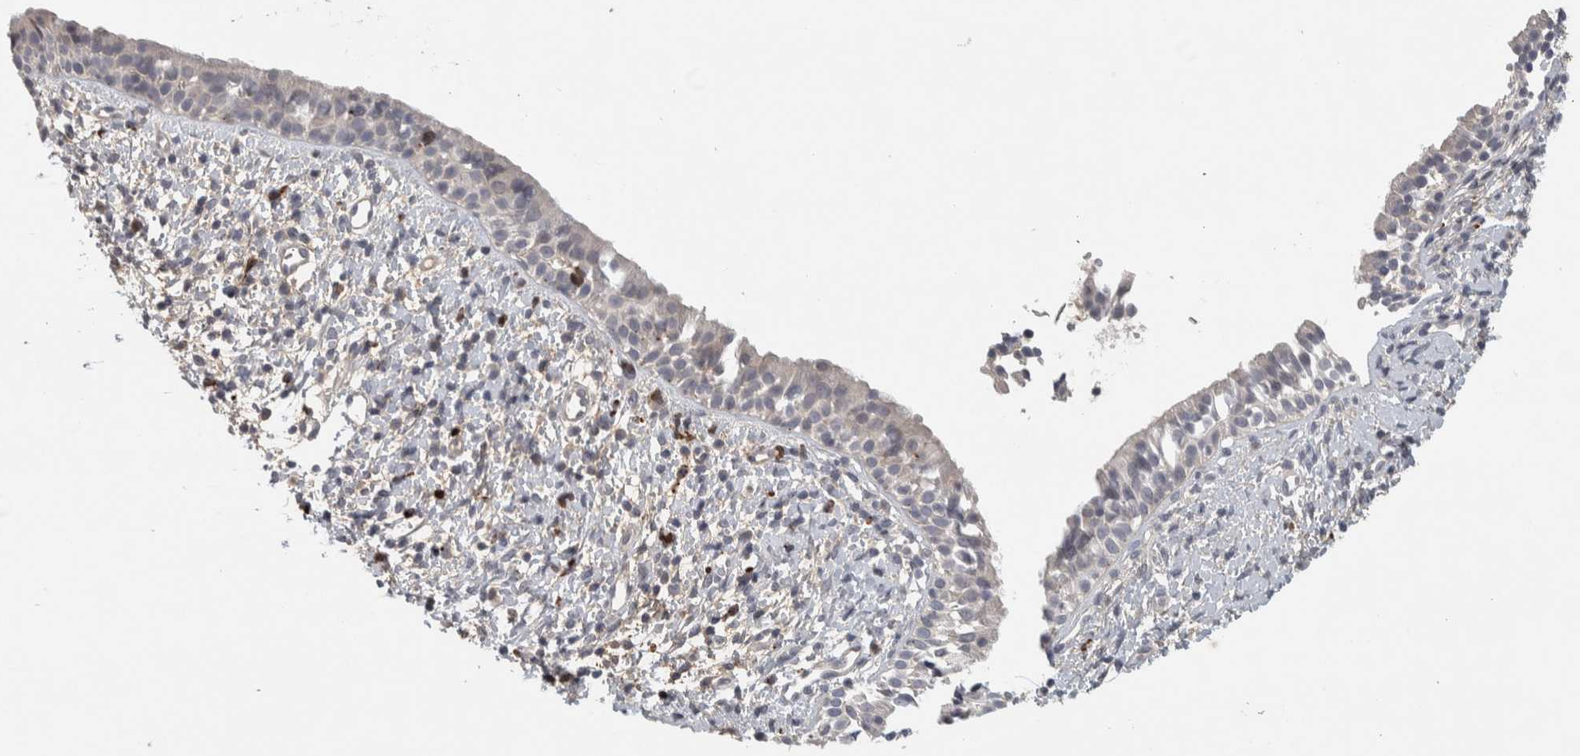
{"staining": {"intensity": "negative", "quantity": "none", "location": "none"}, "tissue": "nasopharynx", "cell_type": "Respiratory epithelial cells", "image_type": "normal", "snomed": [{"axis": "morphology", "description": "Normal tissue, NOS"}, {"axis": "topography", "description": "Nasopharynx"}], "caption": "Immunohistochemistry (IHC) image of unremarkable nasopharynx: nasopharynx stained with DAB shows no significant protein expression in respiratory epithelial cells.", "gene": "ADPRM", "patient": {"sex": "male", "age": 22}}